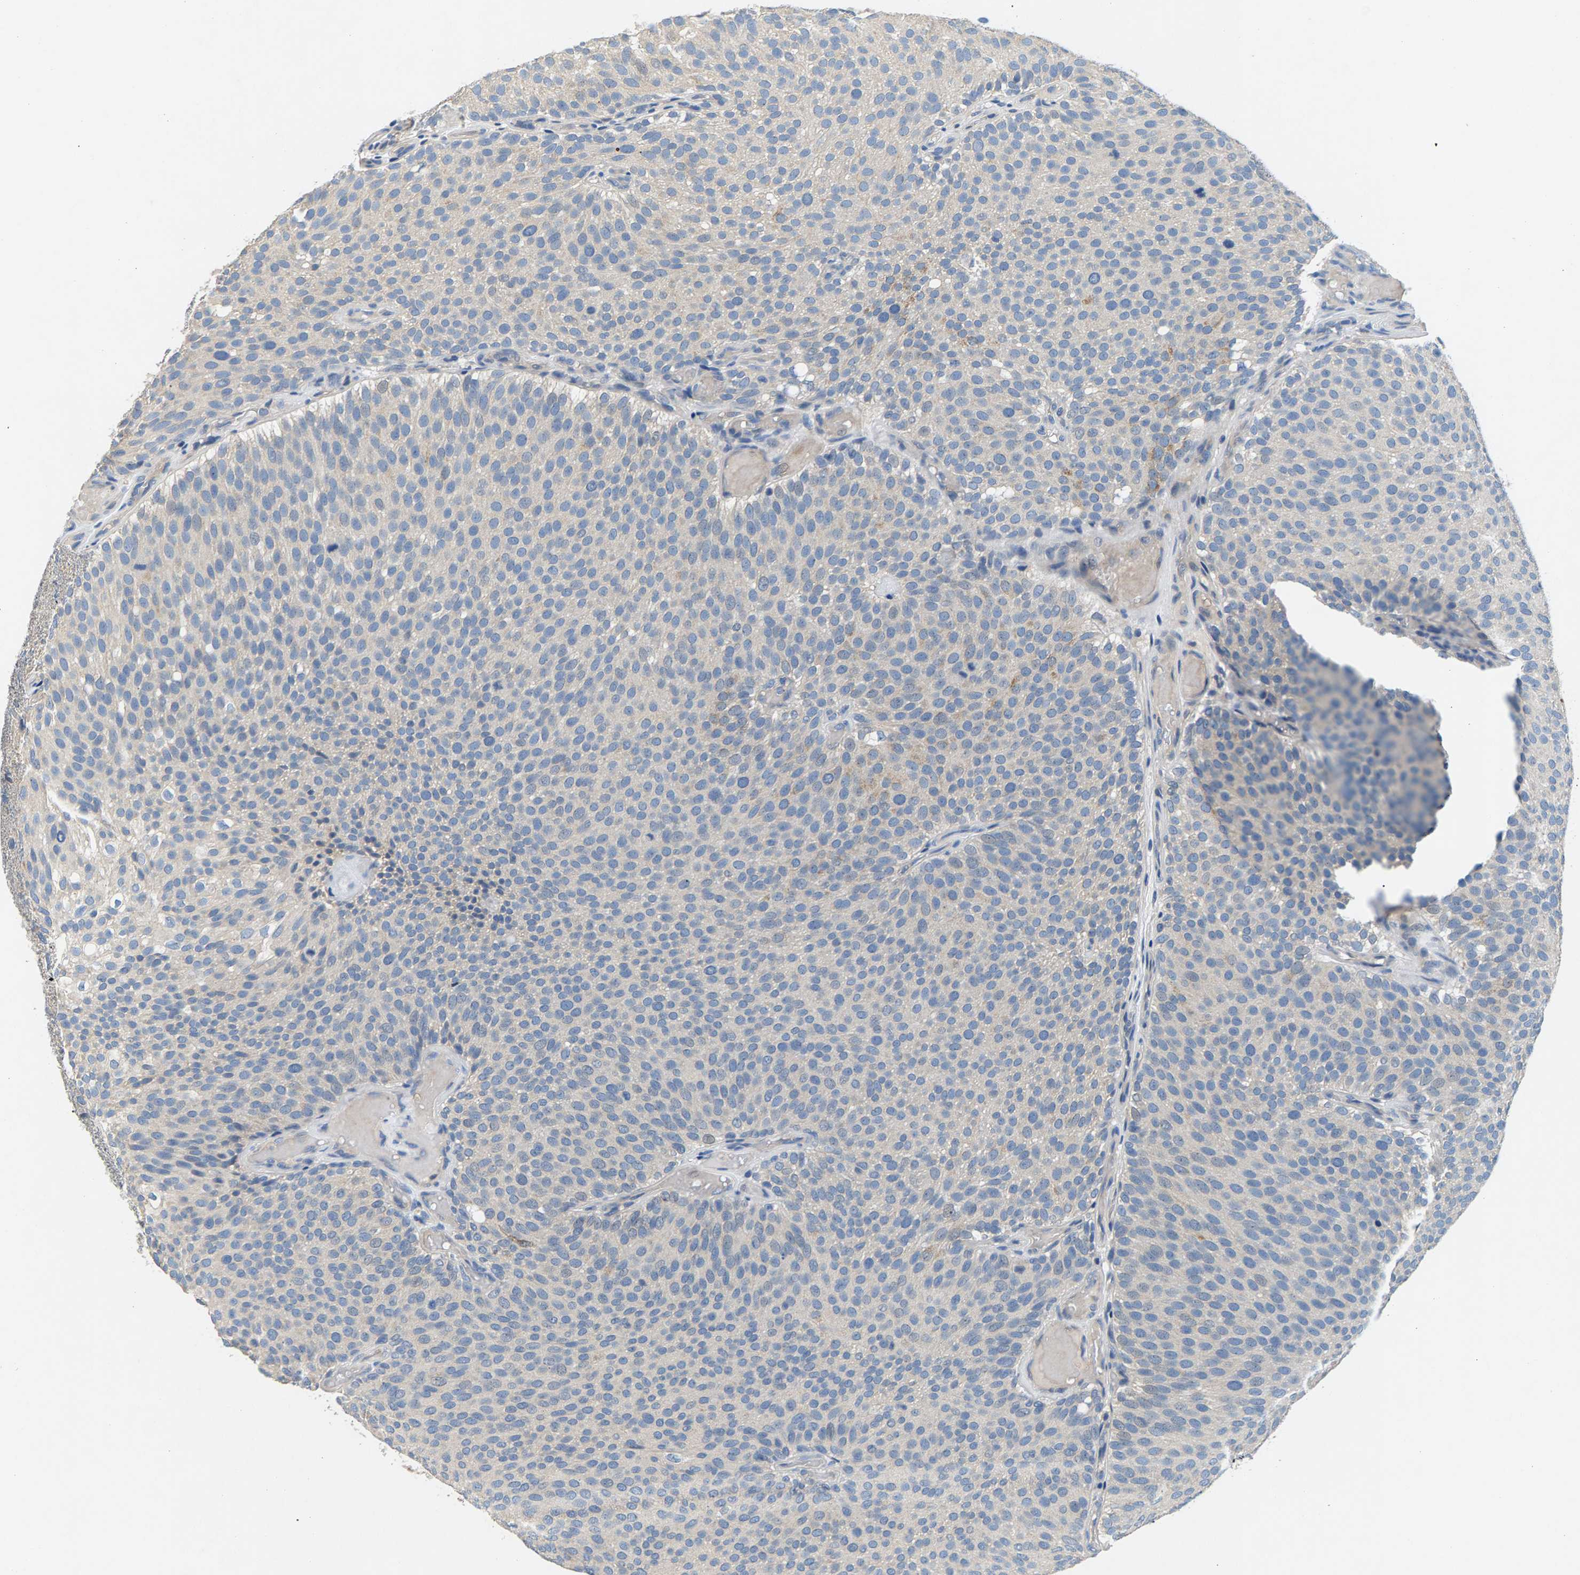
{"staining": {"intensity": "negative", "quantity": "none", "location": "none"}, "tissue": "urothelial cancer", "cell_type": "Tumor cells", "image_type": "cancer", "snomed": [{"axis": "morphology", "description": "Urothelial carcinoma, Low grade"}, {"axis": "topography", "description": "Urinary bladder"}], "caption": "Protein analysis of urothelial cancer shows no significant staining in tumor cells.", "gene": "NT5C", "patient": {"sex": "male", "age": 78}}